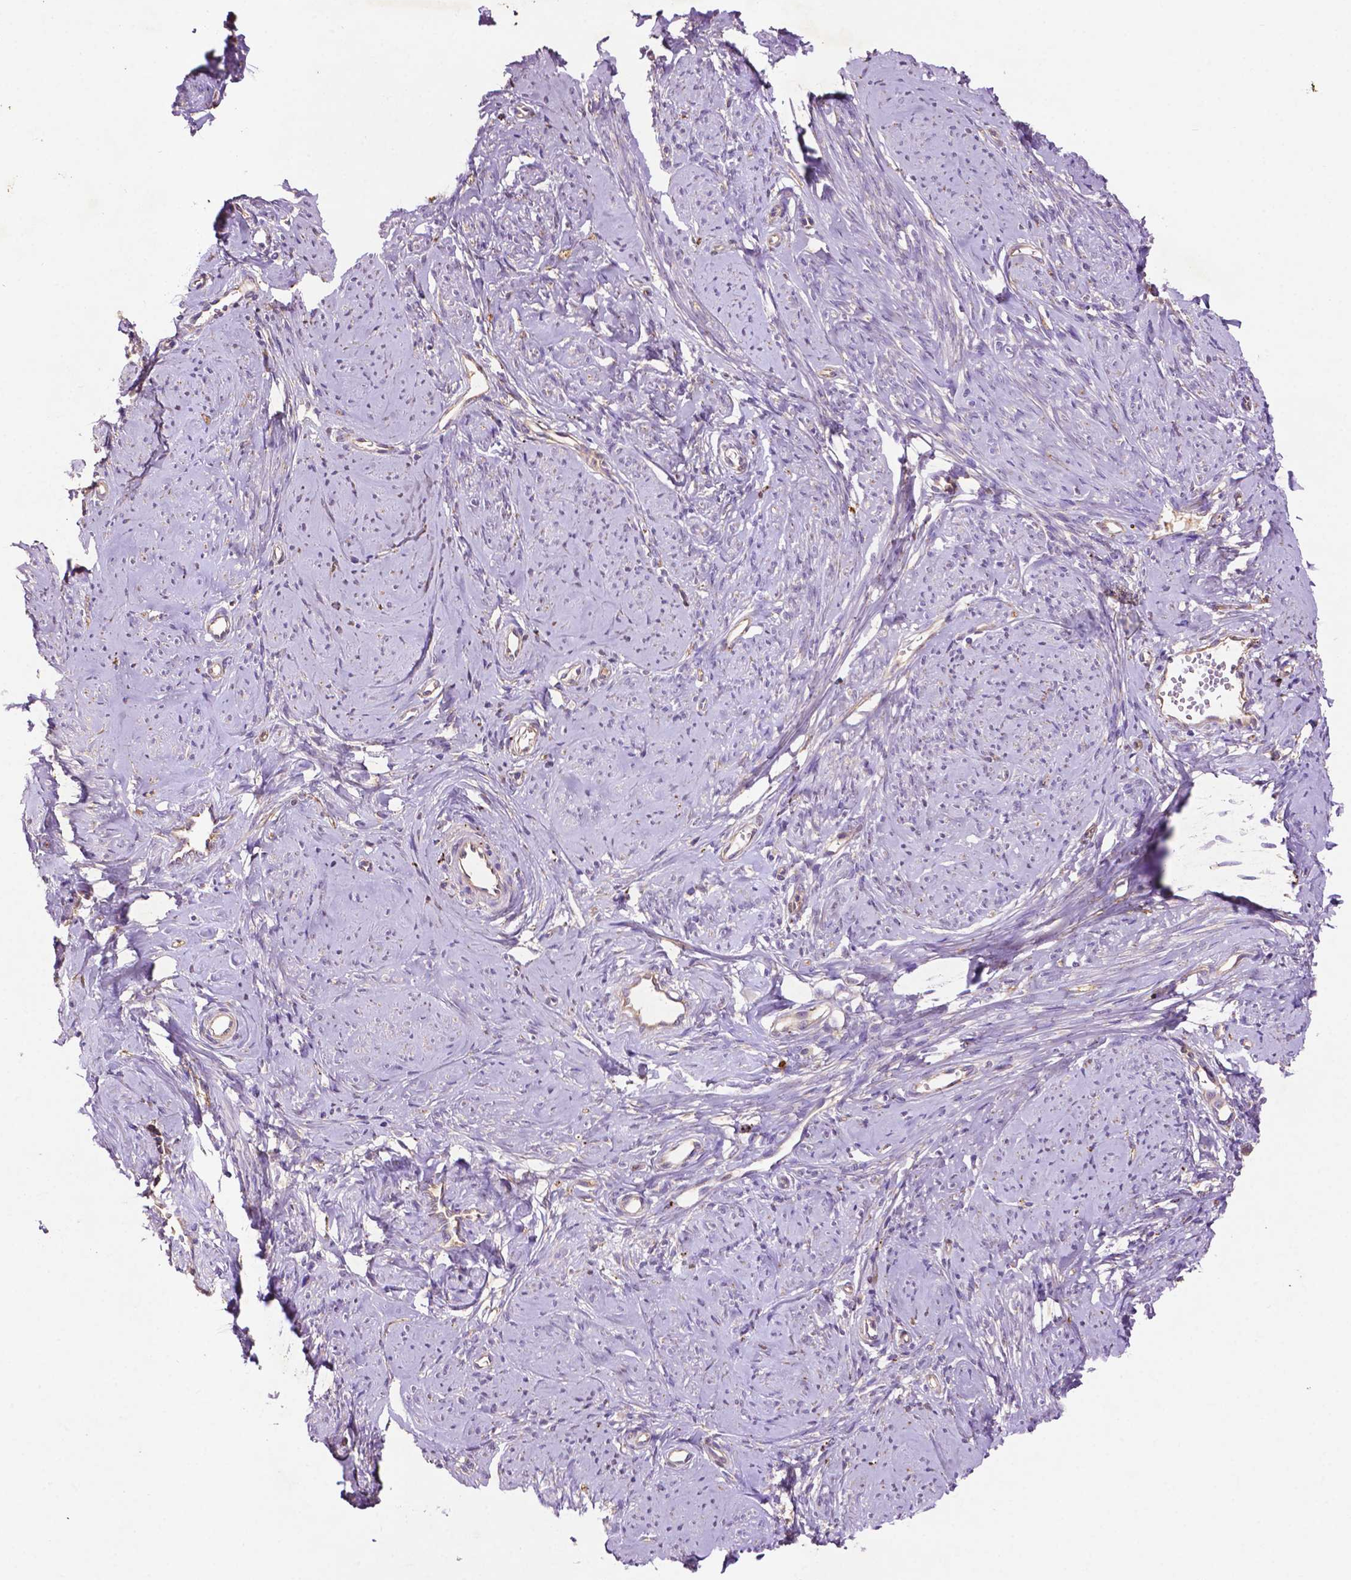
{"staining": {"intensity": "negative", "quantity": "none", "location": "none"}, "tissue": "smooth muscle", "cell_type": "Smooth muscle cells", "image_type": "normal", "snomed": [{"axis": "morphology", "description": "Normal tissue, NOS"}, {"axis": "topography", "description": "Smooth muscle"}], "caption": "Smooth muscle cells are negative for protein expression in unremarkable human smooth muscle. (DAB (3,3'-diaminobenzidine) immunohistochemistry (IHC) visualized using brightfield microscopy, high magnification).", "gene": "GDPD5", "patient": {"sex": "female", "age": 48}}